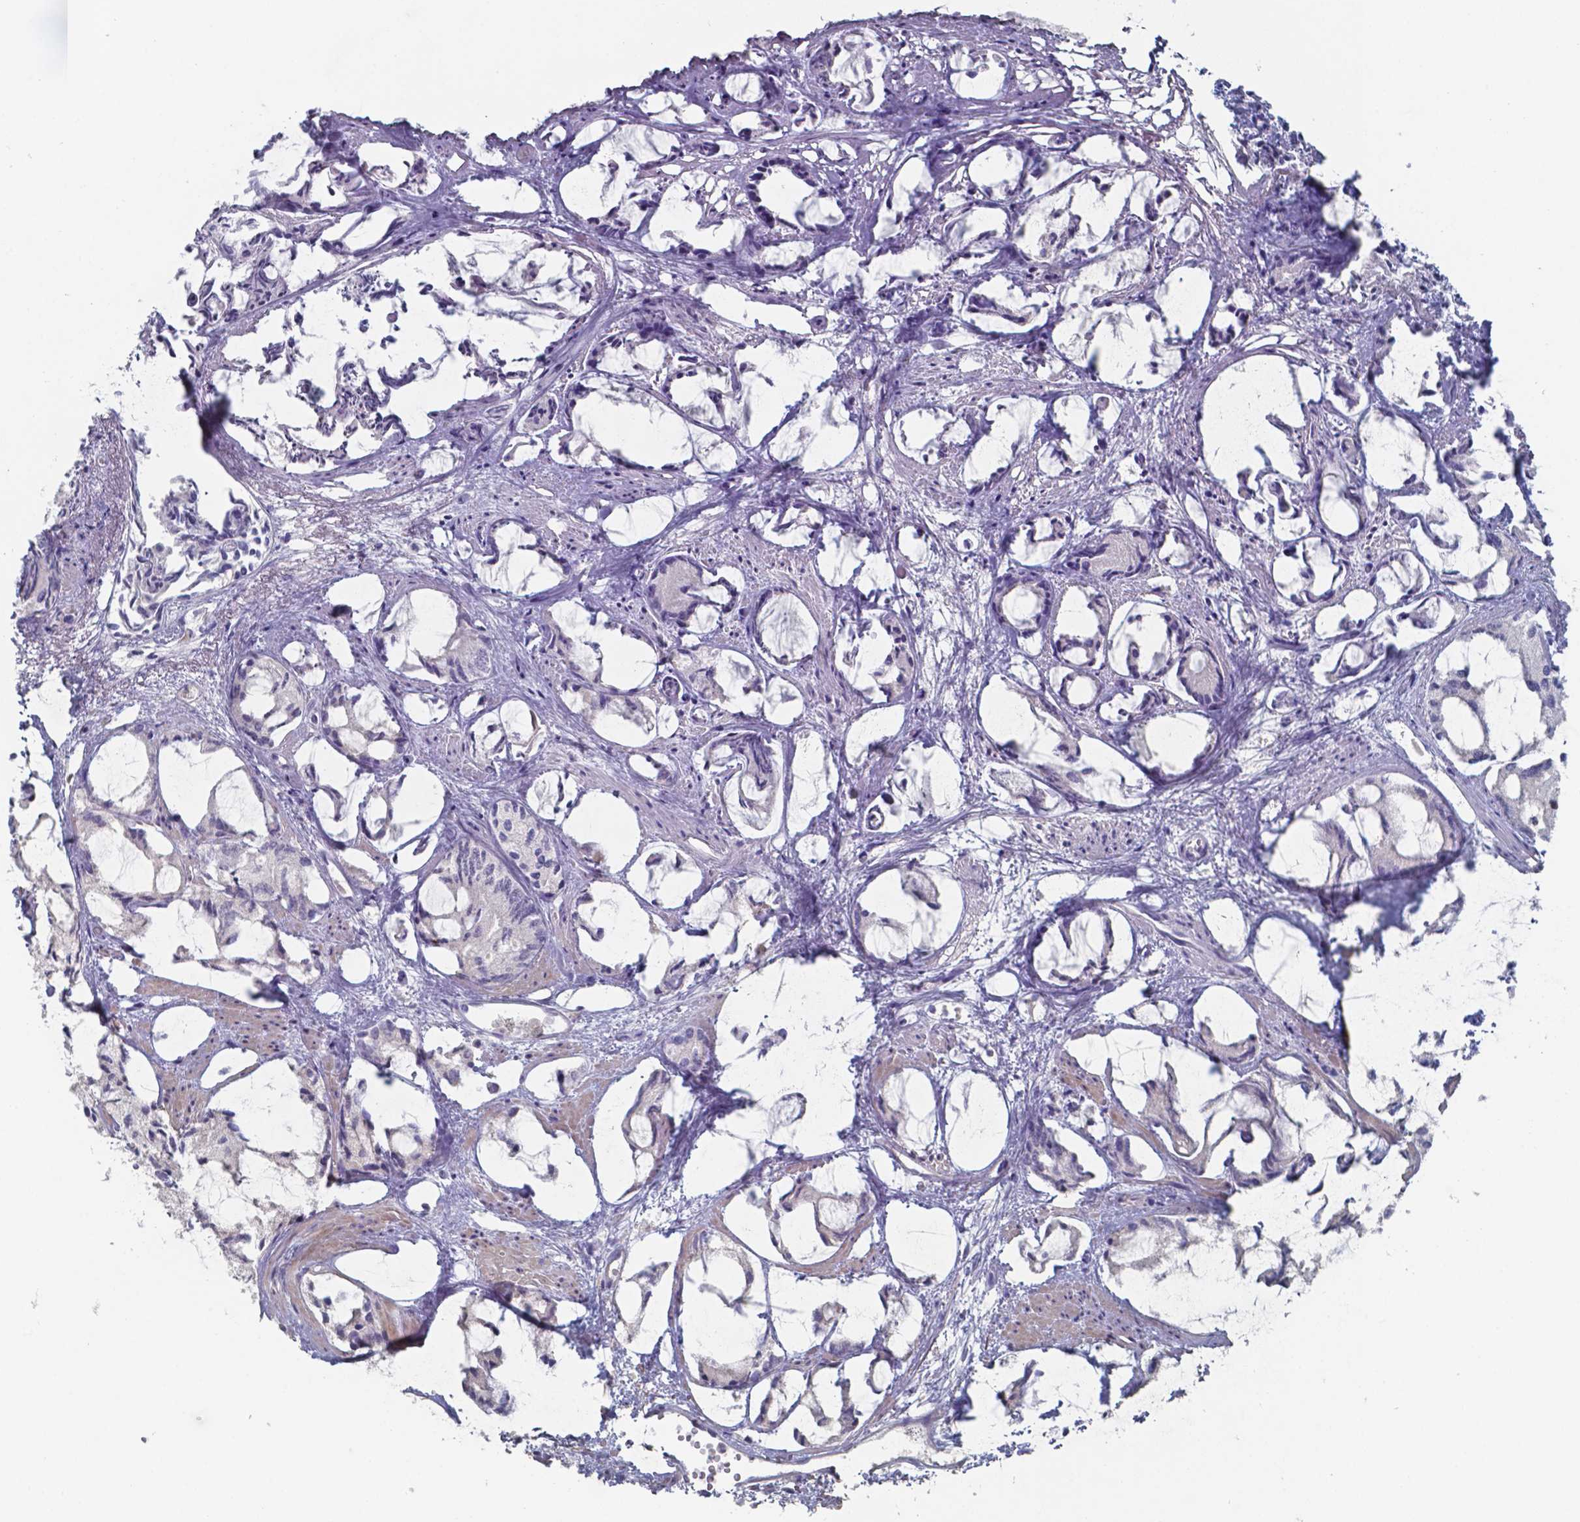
{"staining": {"intensity": "negative", "quantity": "none", "location": "none"}, "tissue": "prostate cancer", "cell_type": "Tumor cells", "image_type": "cancer", "snomed": [{"axis": "morphology", "description": "Adenocarcinoma, High grade"}, {"axis": "topography", "description": "Prostate"}], "caption": "Immunohistochemical staining of prostate cancer demonstrates no significant expression in tumor cells.", "gene": "FOXJ1", "patient": {"sex": "male", "age": 85}}